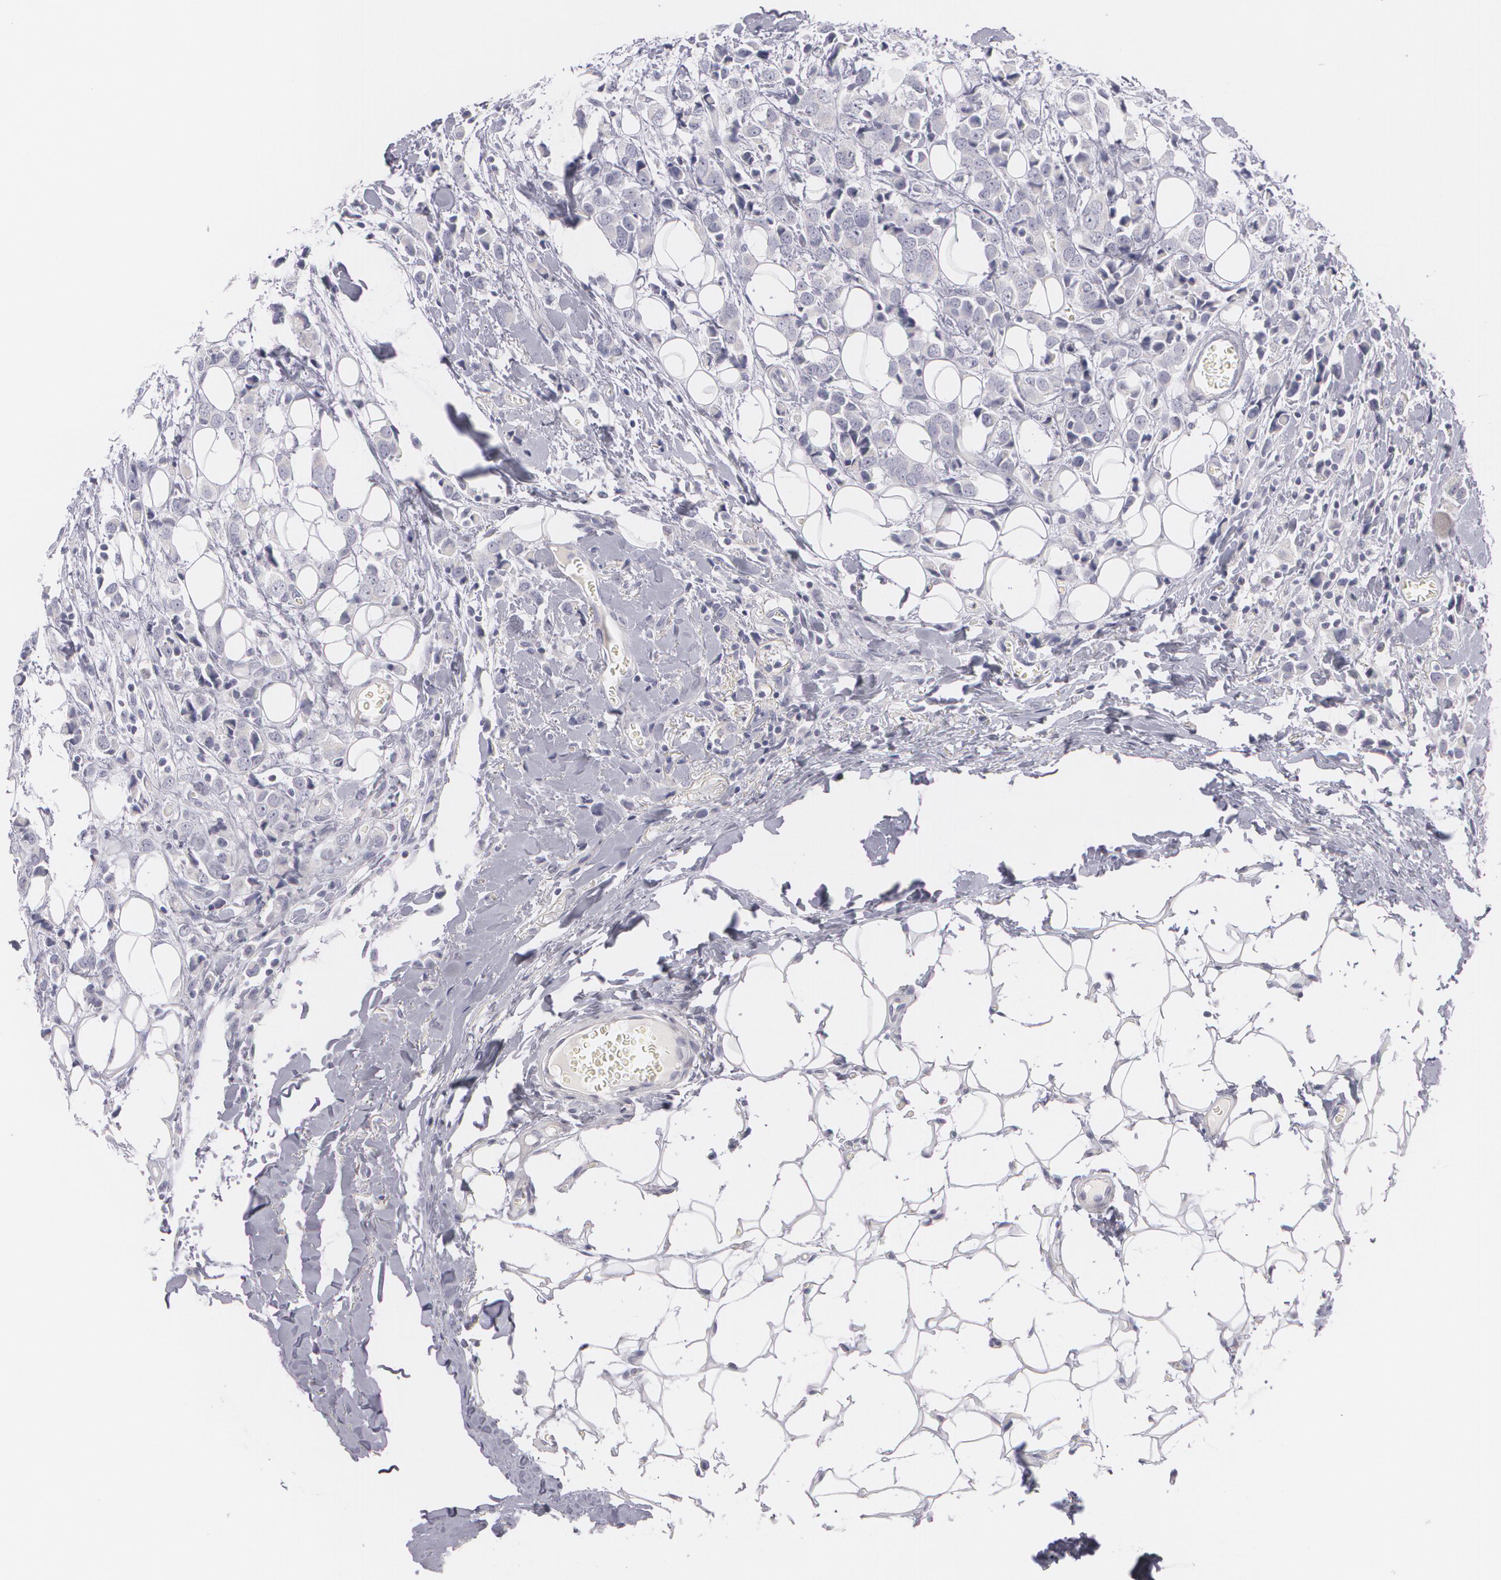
{"staining": {"intensity": "negative", "quantity": "none", "location": "none"}, "tissue": "breast cancer", "cell_type": "Tumor cells", "image_type": "cancer", "snomed": [{"axis": "morphology", "description": "Lobular carcinoma"}, {"axis": "topography", "description": "Breast"}], "caption": "High magnification brightfield microscopy of lobular carcinoma (breast) stained with DAB (brown) and counterstained with hematoxylin (blue): tumor cells show no significant expression.", "gene": "FAM181A", "patient": {"sex": "female", "age": 57}}